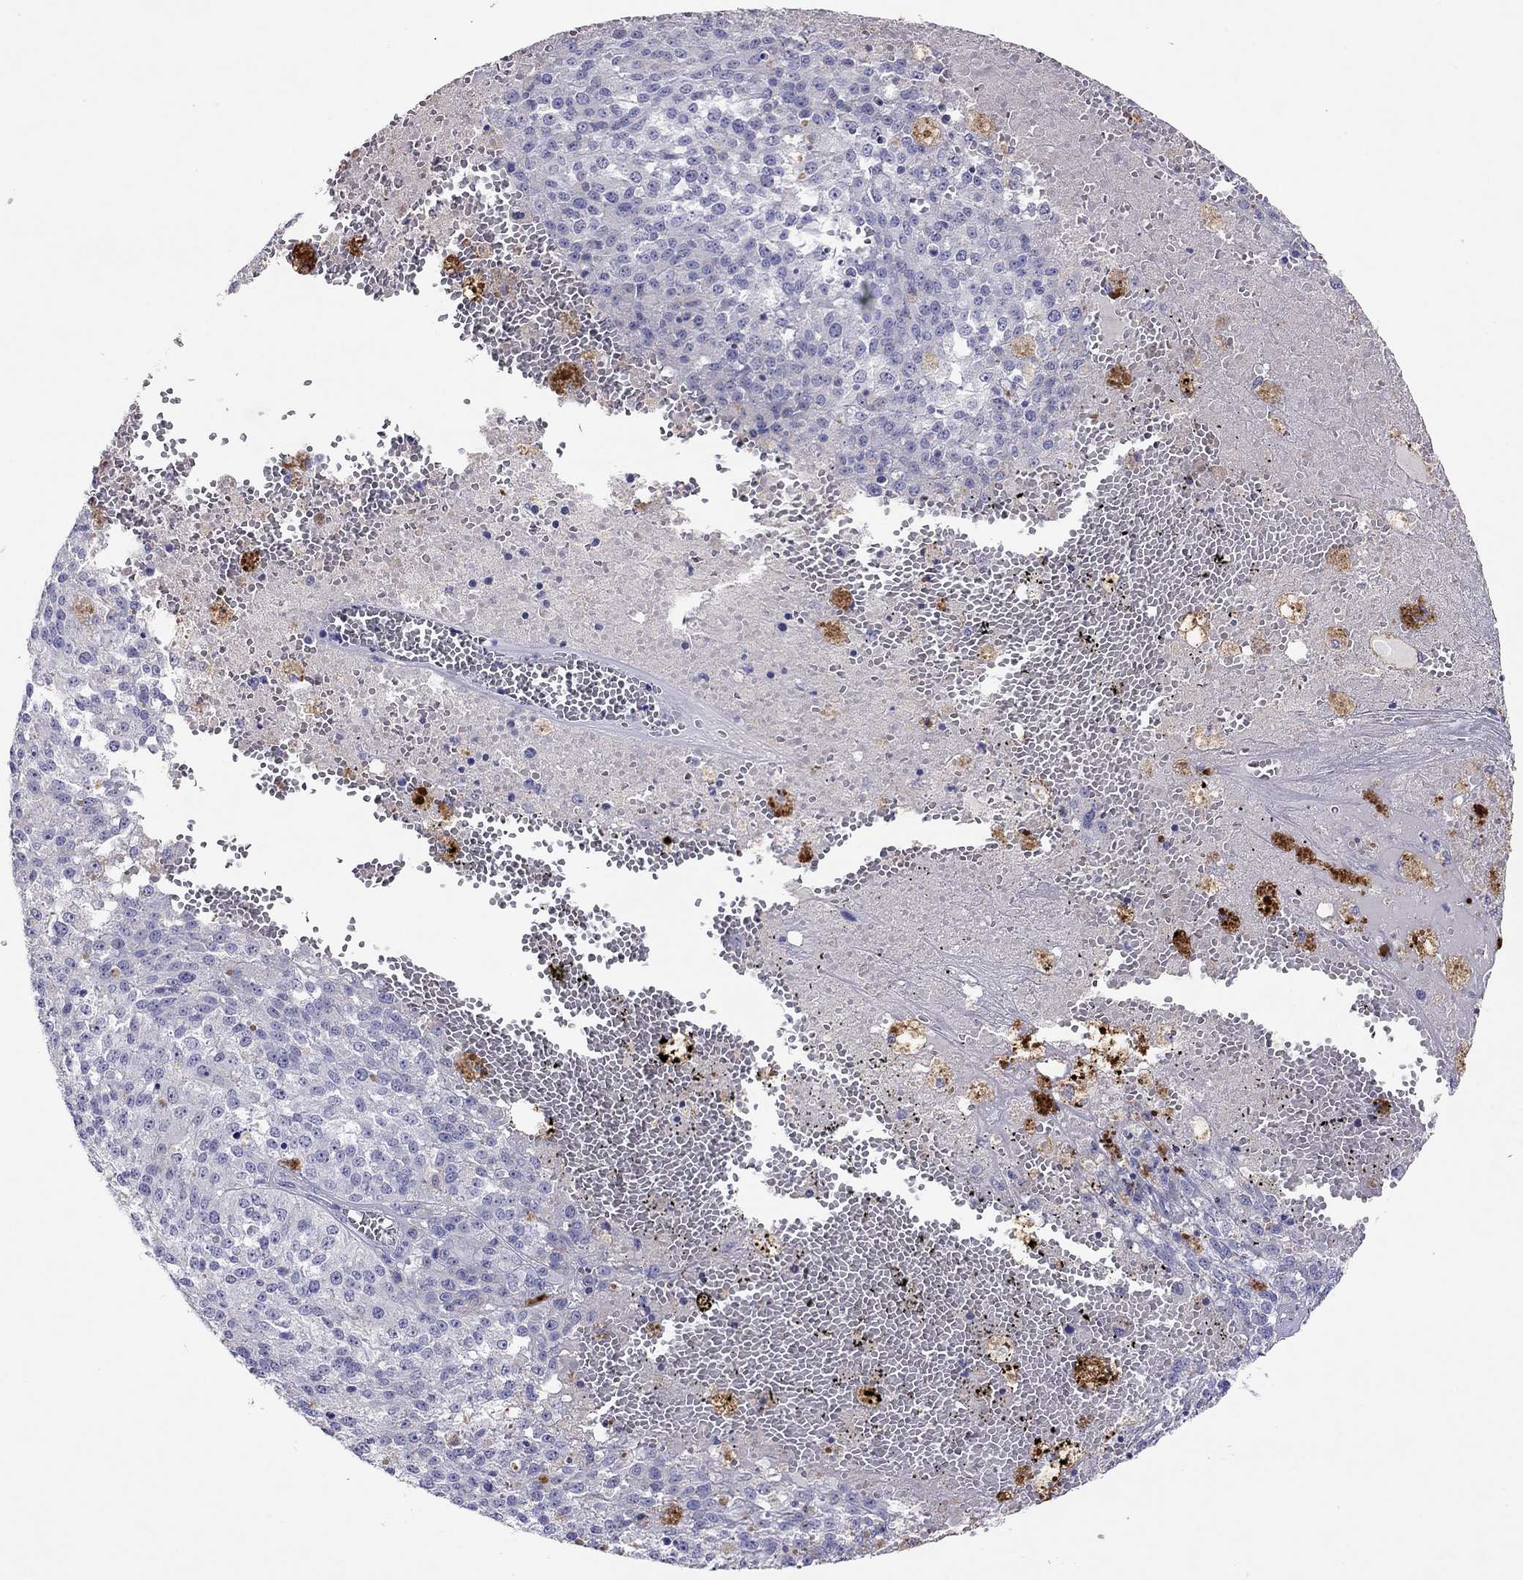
{"staining": {"intensity": "negative", "quantity": "none", "location": "none"}, "tissue": "melanoma", "cell_type": "Tumor cells", "image_type": "cancer", "snomed": [{"axis": "morphology", "description": "Malignant melanoma, Metastatic site"}, {"axis": "topography", "description": "Lymph node"}], "caption": "Immunohistochemistry of melanoma reveals no expression in tumor cells.", "gene": "CAPNS2", "patient": {"sex": "female", "age": 64}}